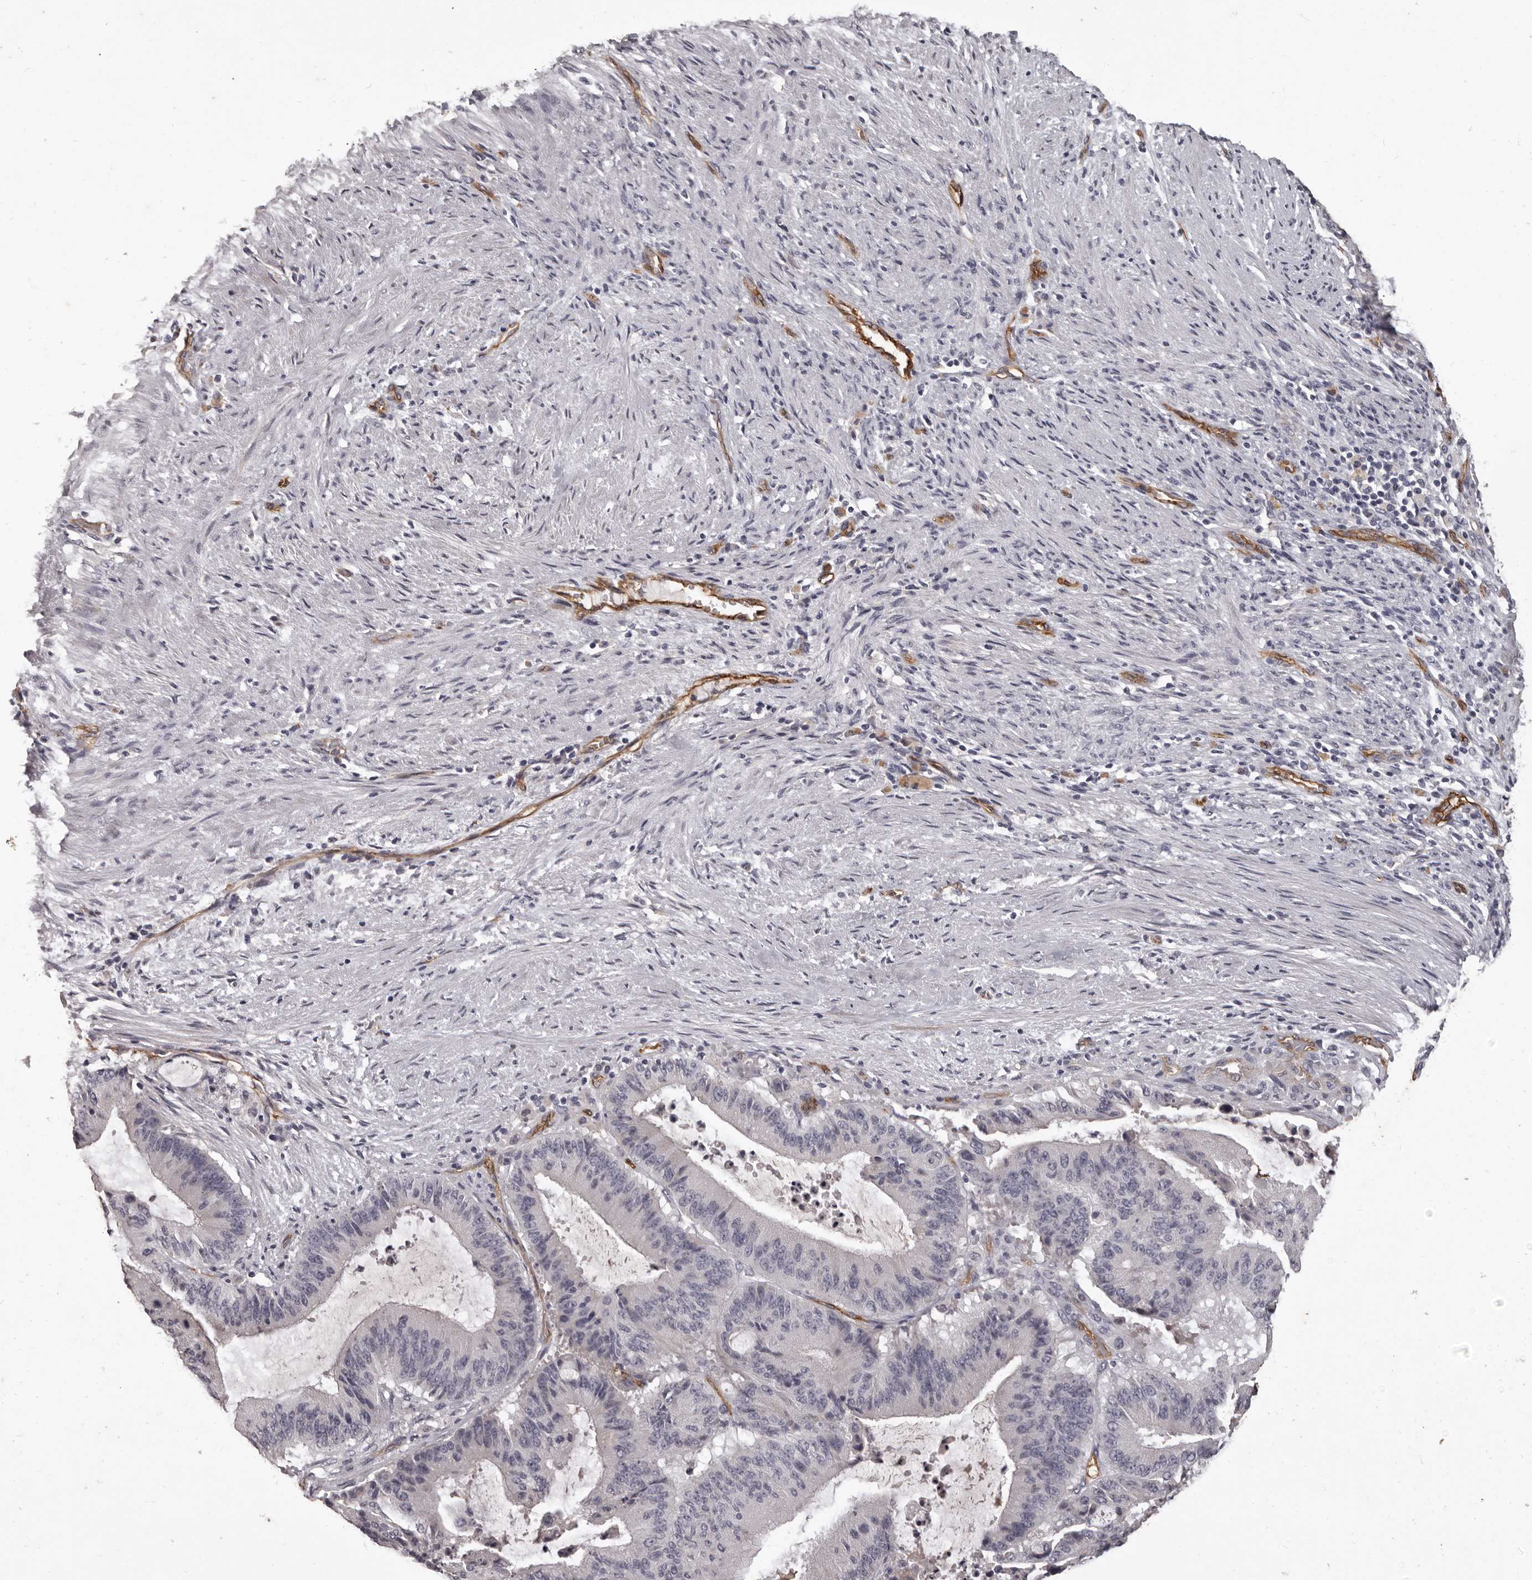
{"staining": {"intensity": "negative", "quantity": "none", "location": "none"}, "tissue": "liver cancer", "cell_type": "Tumor cells", "image_type": "cancer", "snomed": [{"axis": "morphology", "description": "Normal tissue, NOS"}, {"axis": "morphology", "description": "Cholangiocarcinoma"}, {"axis": "topography", "description": "Liver"}, {"axis": "topography", "description": "Peripheral nerve tissue"}], "caption": "The photomicrograph reveals no staining of tumor cells in liver cancer (cholangiocarcinoma). Nuclei are stained in blue.", "gene": "GPR78", "patient": {"sex": "female", "age": 73}}